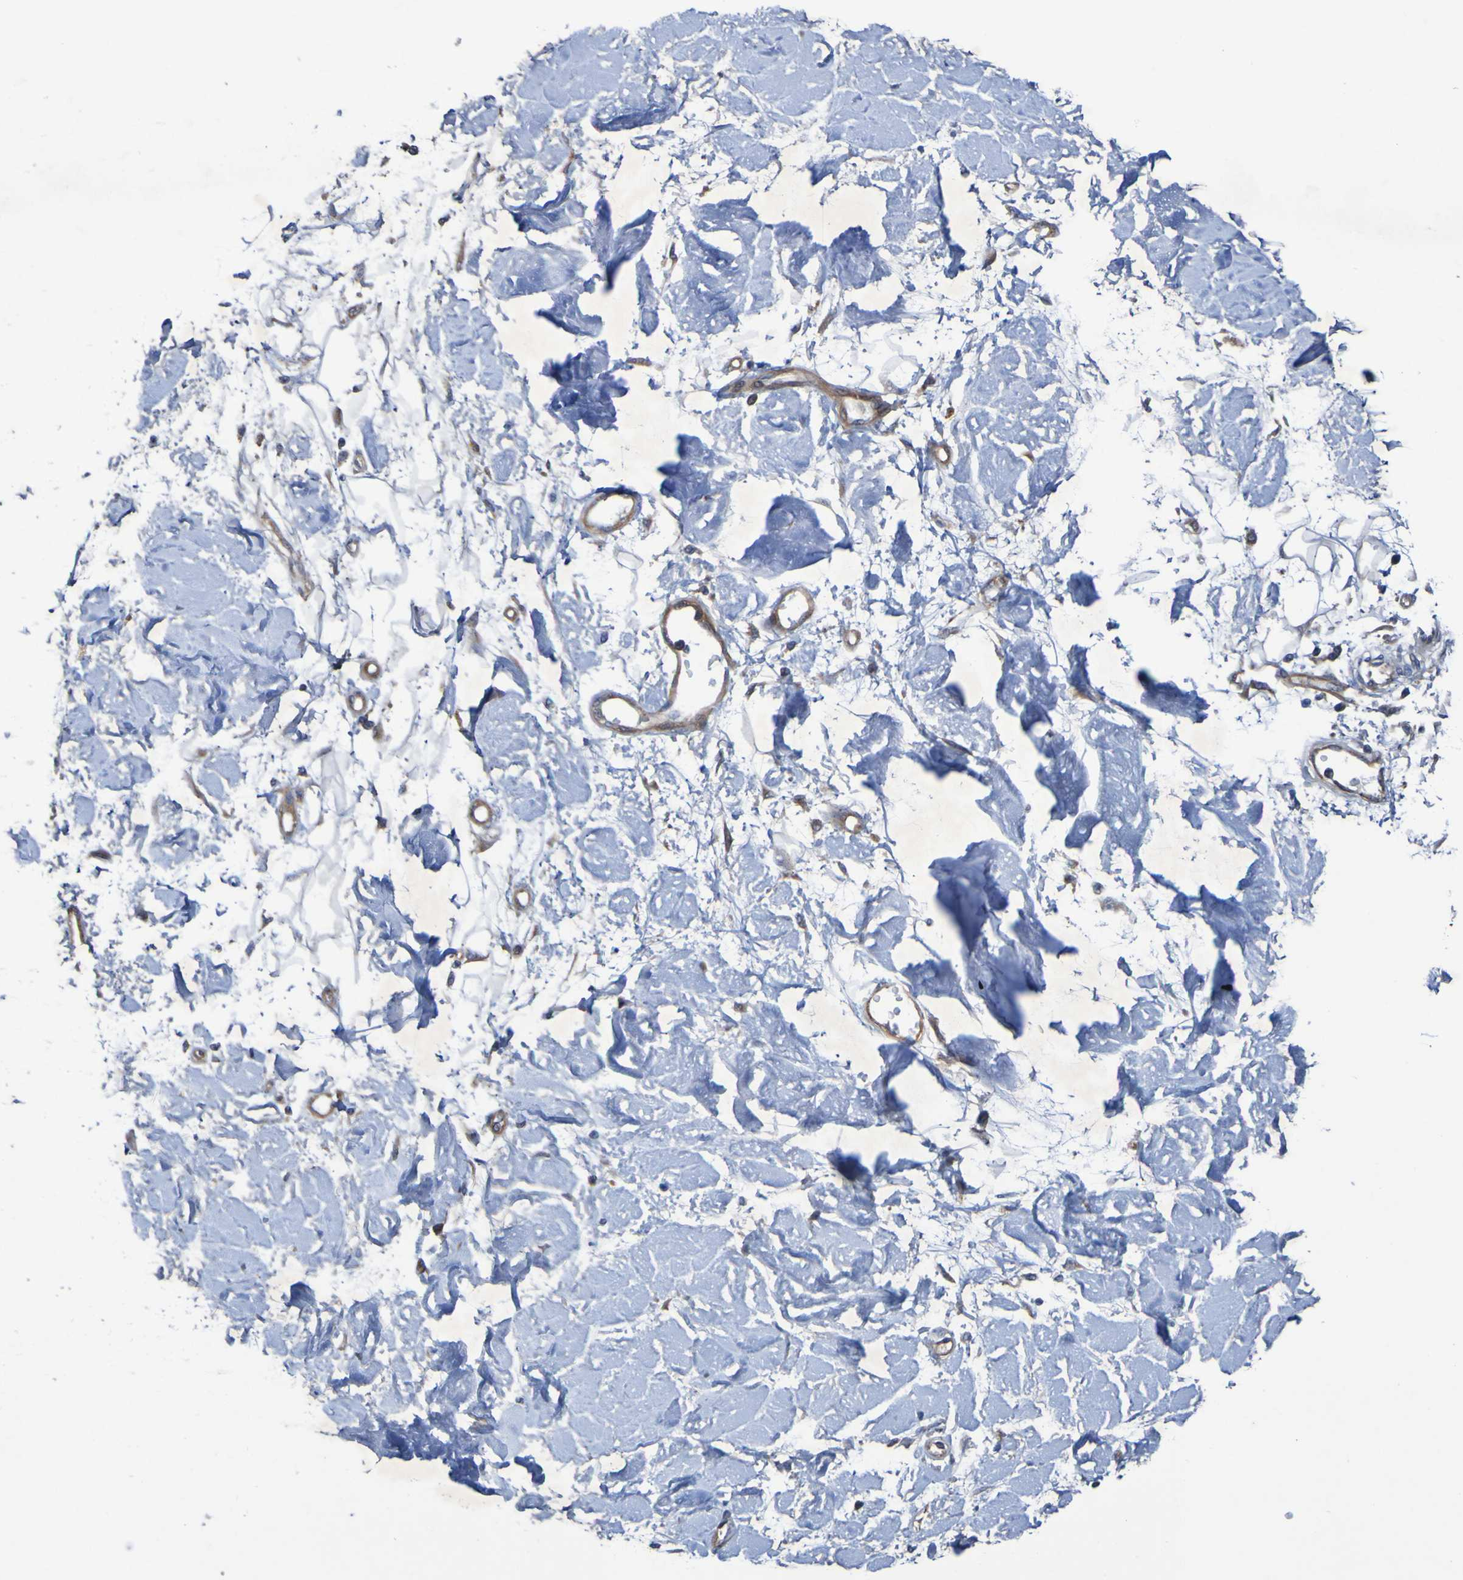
{"staining": {"intensity": "negative", "quantity": "none", "location": "none"}, "tissue": "adipose tissue", "cell_type": "Adipocytes", "image_type": "normal", "snomed": [{"axis": "morphology", "description": "Squamous cell carcinoma, NOS"}, {"axis": "topography", "description": "Skin"}], "caption": "IHC micrograph of normal adipose tissue: human adipose tissue stained with DAB shows no significant protein expression in adipocytes. (DAB (3,3'-diaminobenzidine) immunohistochemistry with hematoxylin counter stain).", "gene": "SDK1", "patient": {"sex": "male", "age": 83}}